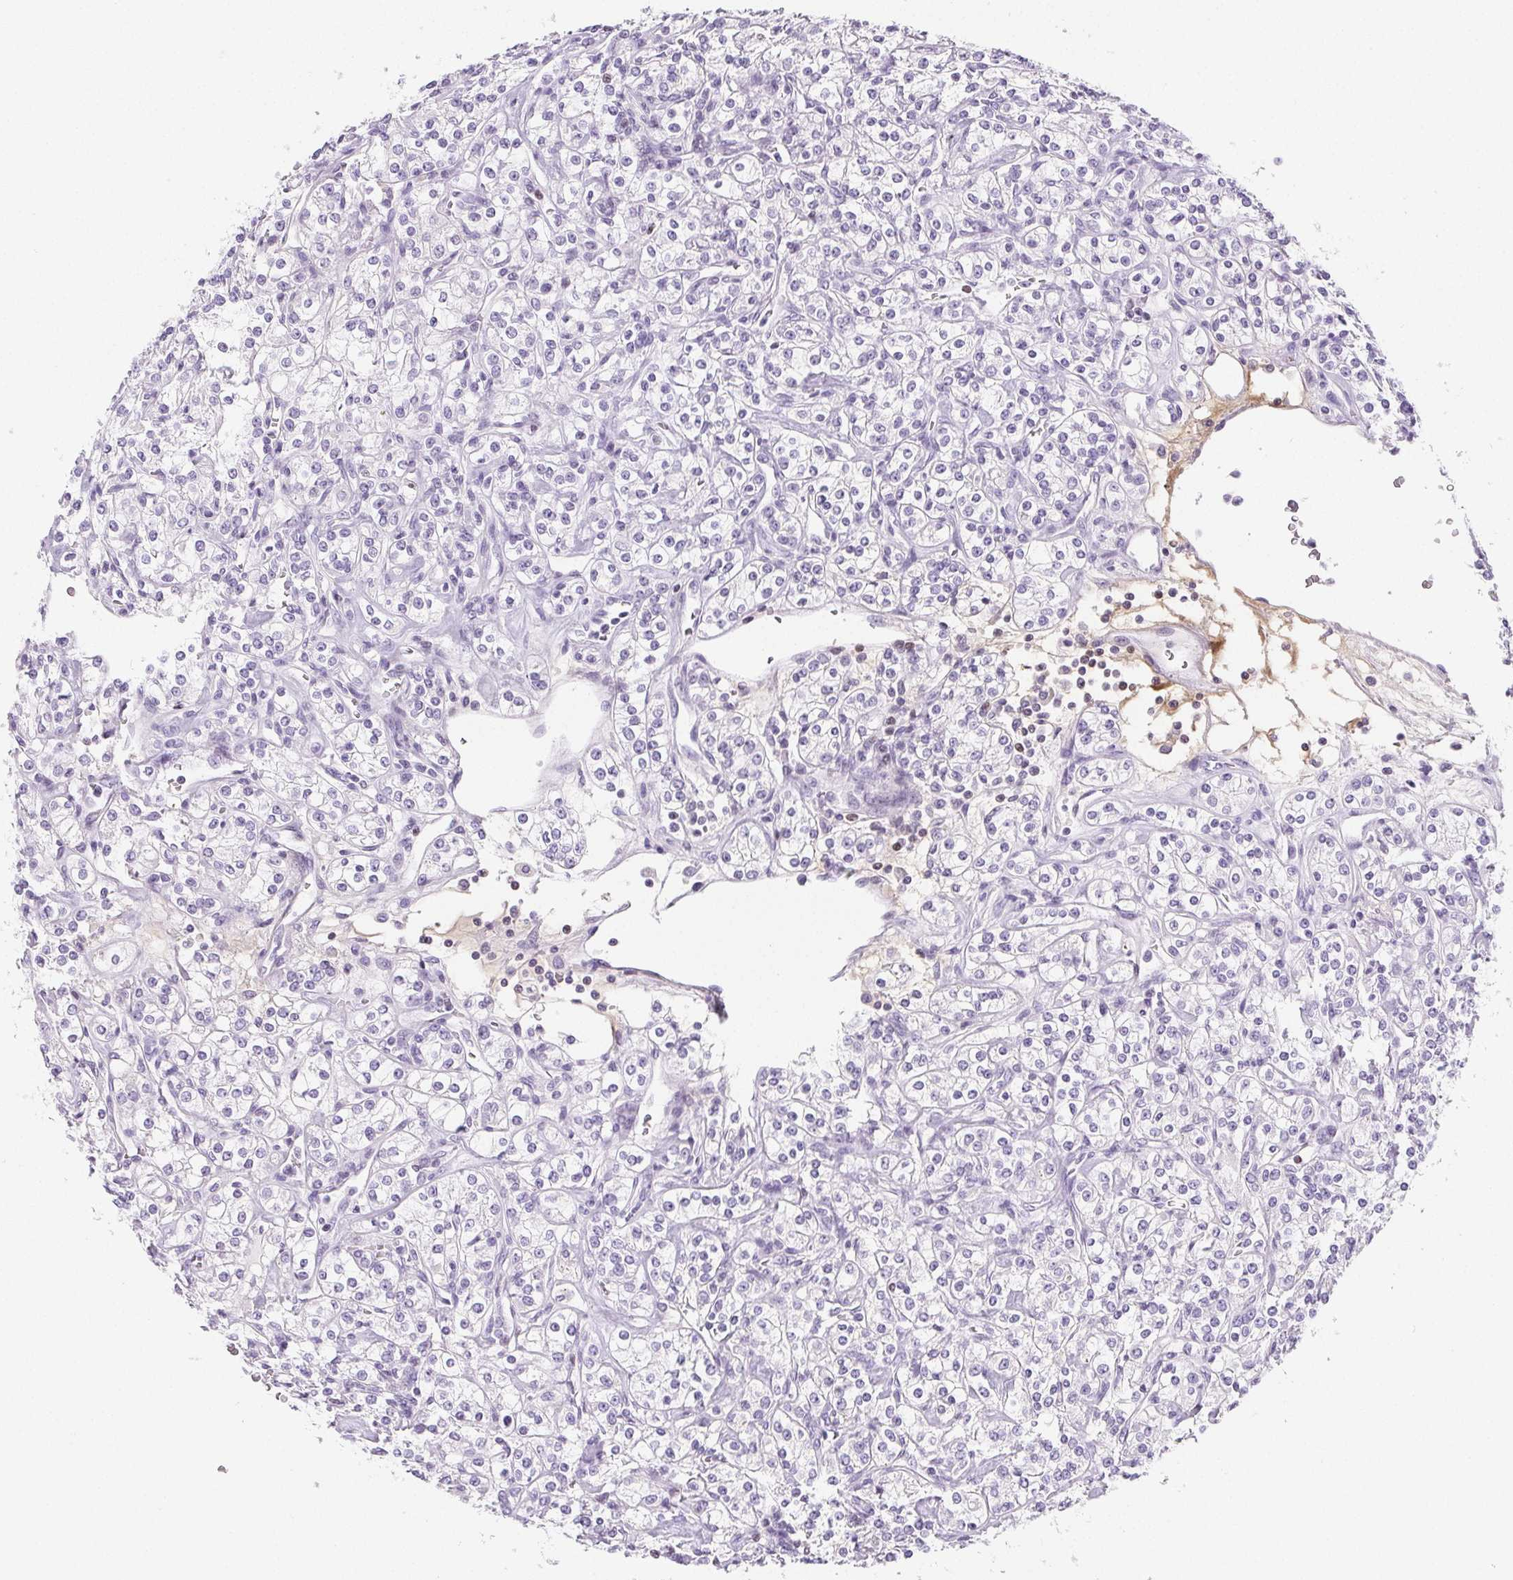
{"staining": {"intensity": "negative", "quantity": "none", "location": "none"}, "tissue": "renal cancer", "cell_type": "Tumor cells", "image_type": "cancer", "snomed": [{"axis": "morphology", "description": "Adenocarcinoma, NOS"}, {"axis": "topography", "description": "Kidney"}], "caption": "The image demonstrates no staining of tumor cells in renal cancer.", "gene": "BEND2", "patient": {"sex": "male", "age": 77}}